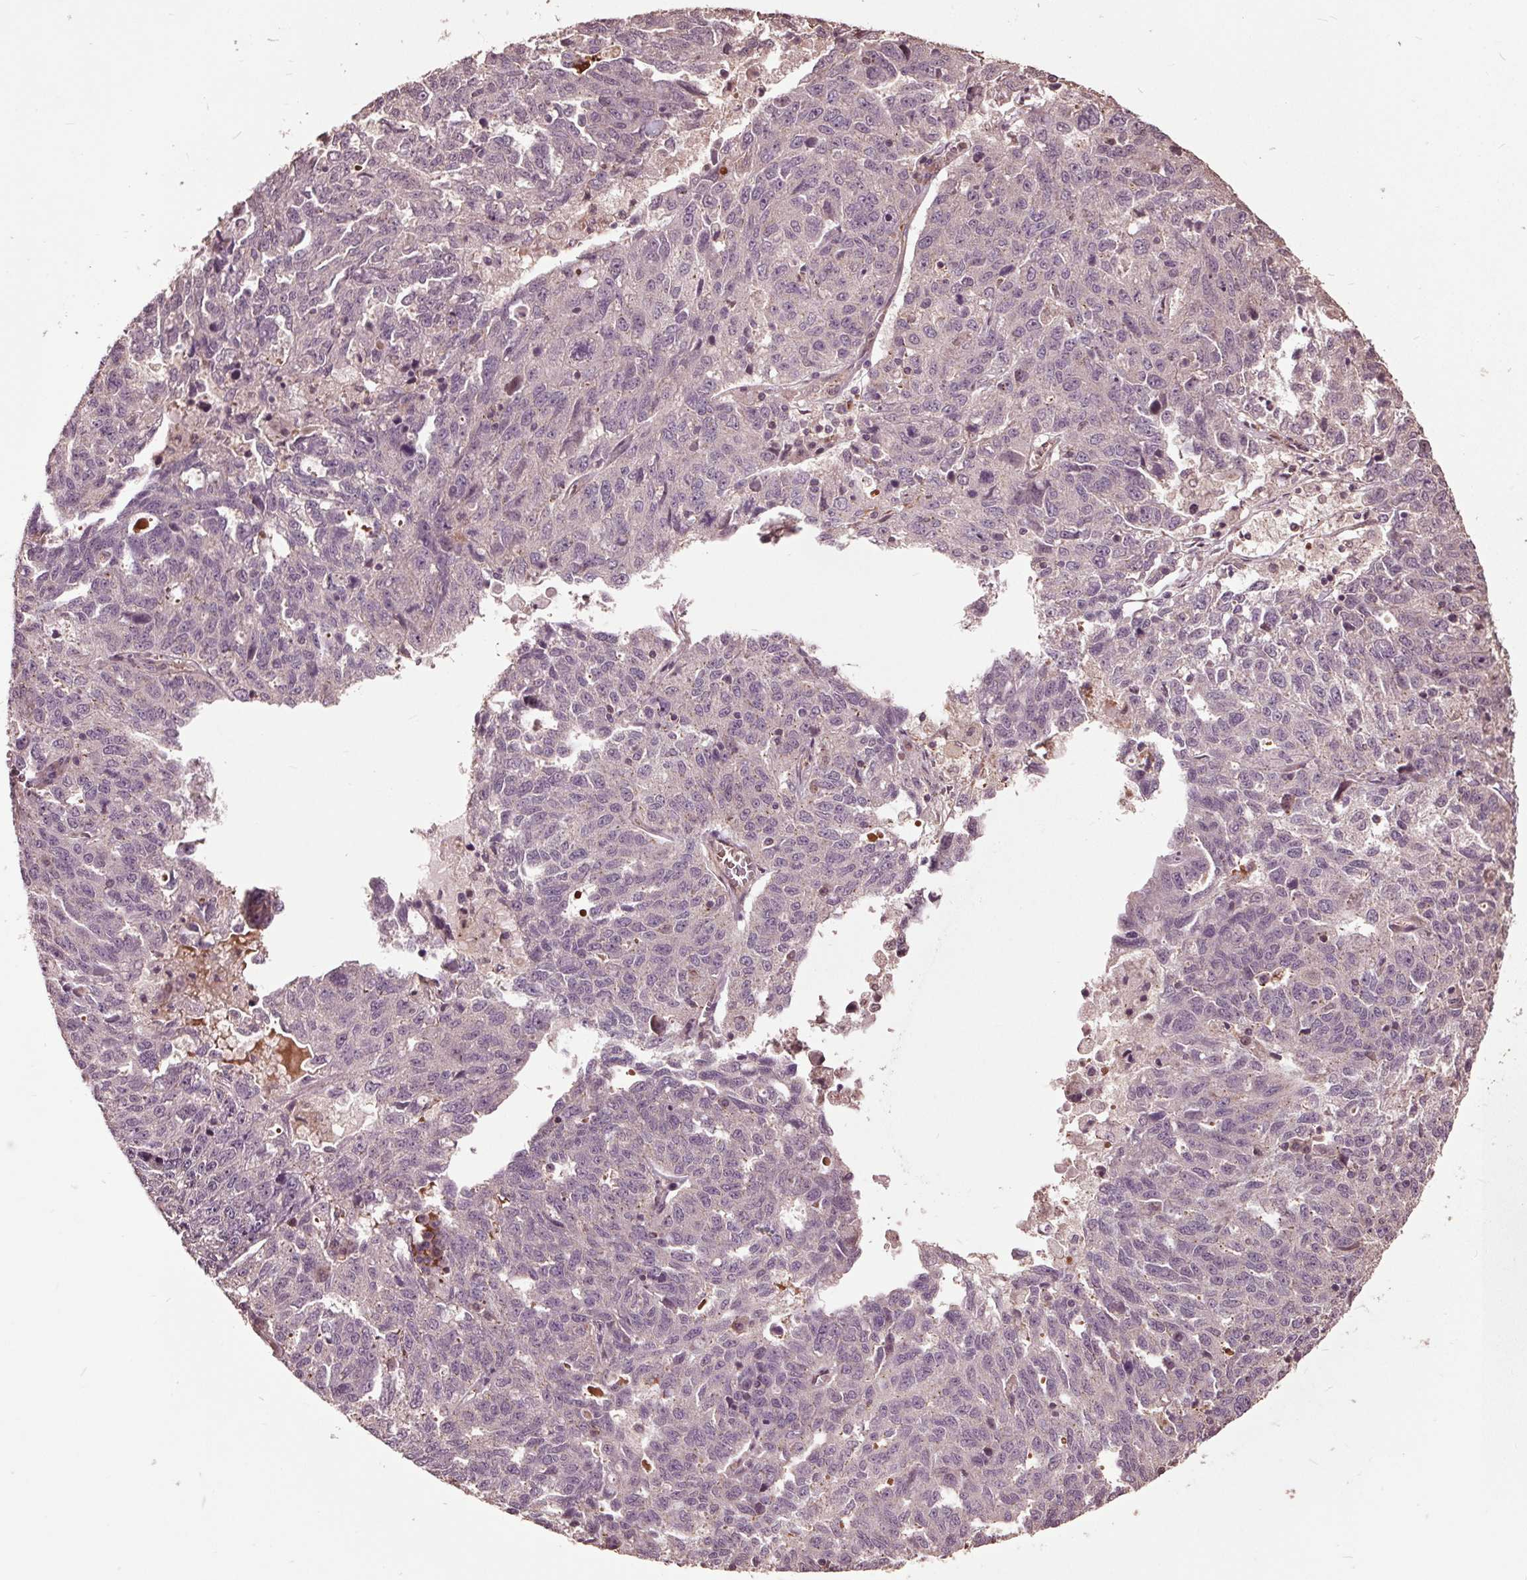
{"staining": {"intensity": "negative", "quantity": "none", "location": "none"}, "tissue": "ovarian cancer", "cell_type": "Tumor cells", "image_type": "cancer", "snomed": [{"axis": "morphology", "description": "Cystadenocarcinoma, serous, NOS"}, {"axis": "topography", "description": "Ovary"}], "caption": "This is an IHC histopathology image of human ovarian serous cystadenocarcinoma. There is no expression in tumor cells.", "gene": "CEP95", "patient": {"sex": "female", "age": 71}}